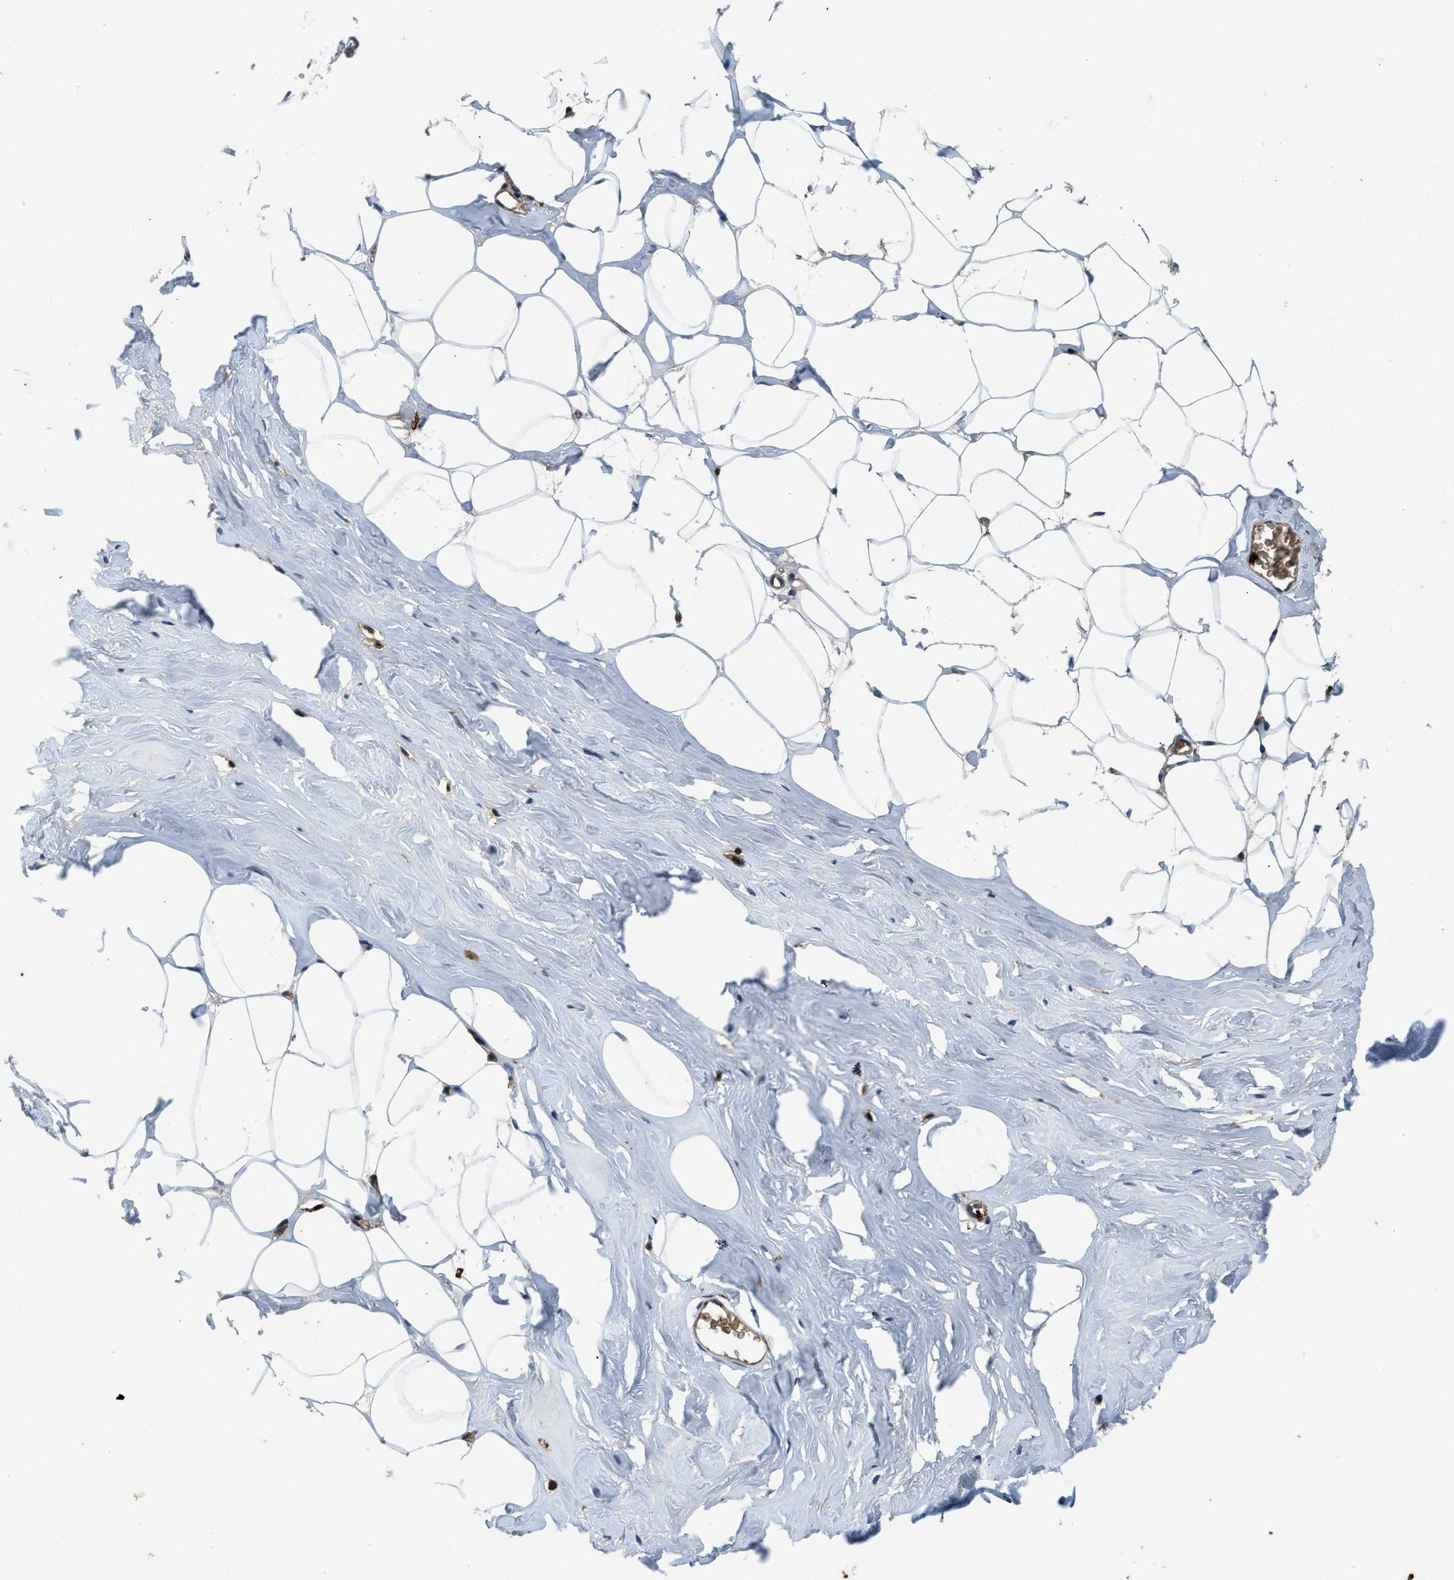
{"staining": {"intensity": "moderate", "quantity": ">75%", "location": "cytoplasmic/membranous,nuclear"}, "tissue": "adipose tissue", "cell_type": "Adipocytes", "image_type": "normal", "snomed": [{"axis": "morphology", "description": "Normal tissue, NOS"}, {"axis": "morphology", "description": "Fibrosis, NOS"}, {"axis": "topography", "description": "Breast"}, {"axis": "topography", "description": "Adipose tissue"}], "caption": "Immunohistochemical staining of normal human adipose tissue shows medium levels of moderate cytoplasmic/membranous,nuclear staining in about >75% of adipocytes.", "gene": "ARHGDIB", "patient": {"sex": "female", "age": 39}}